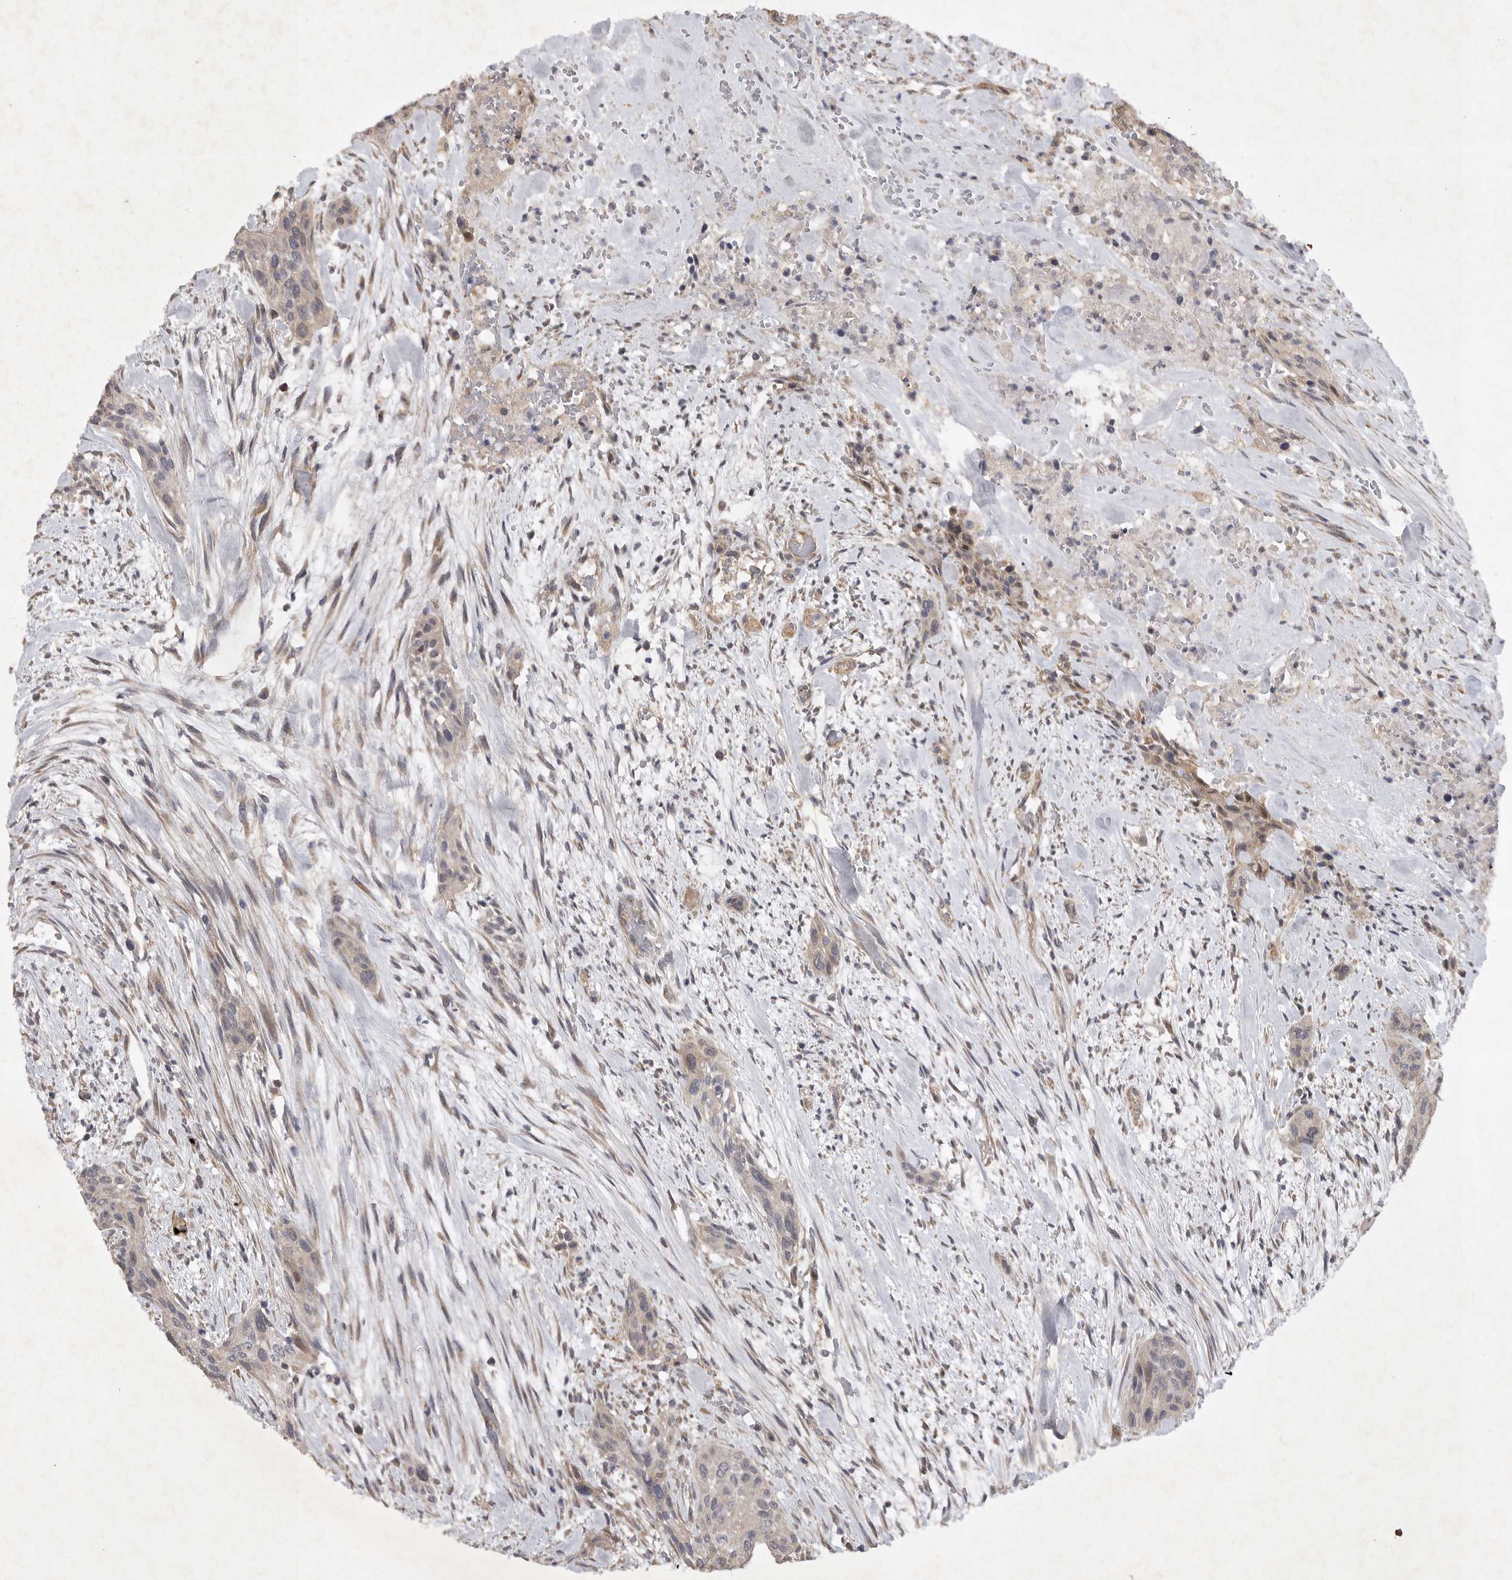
{"staining": {"intensity": "weak", "quantity": "<25%", "location": "cytoplasmic/membranous"}, "tissue": "urothelial cancer", "cell_type": "Tumor cells", "image_type": "cancer", "snomed": [{"axis": "morphology", "description": "Urothelial carcinoma, High grade"}, {"axis": "topography", "description": "Urinary bladder"}], "caption": "Micrograph shows no significant protein positivity in tumor cells of high-grade urothelial carcinoma.", "gene": "EDEM3", "patient": {"sex": "male", "age": 35}}